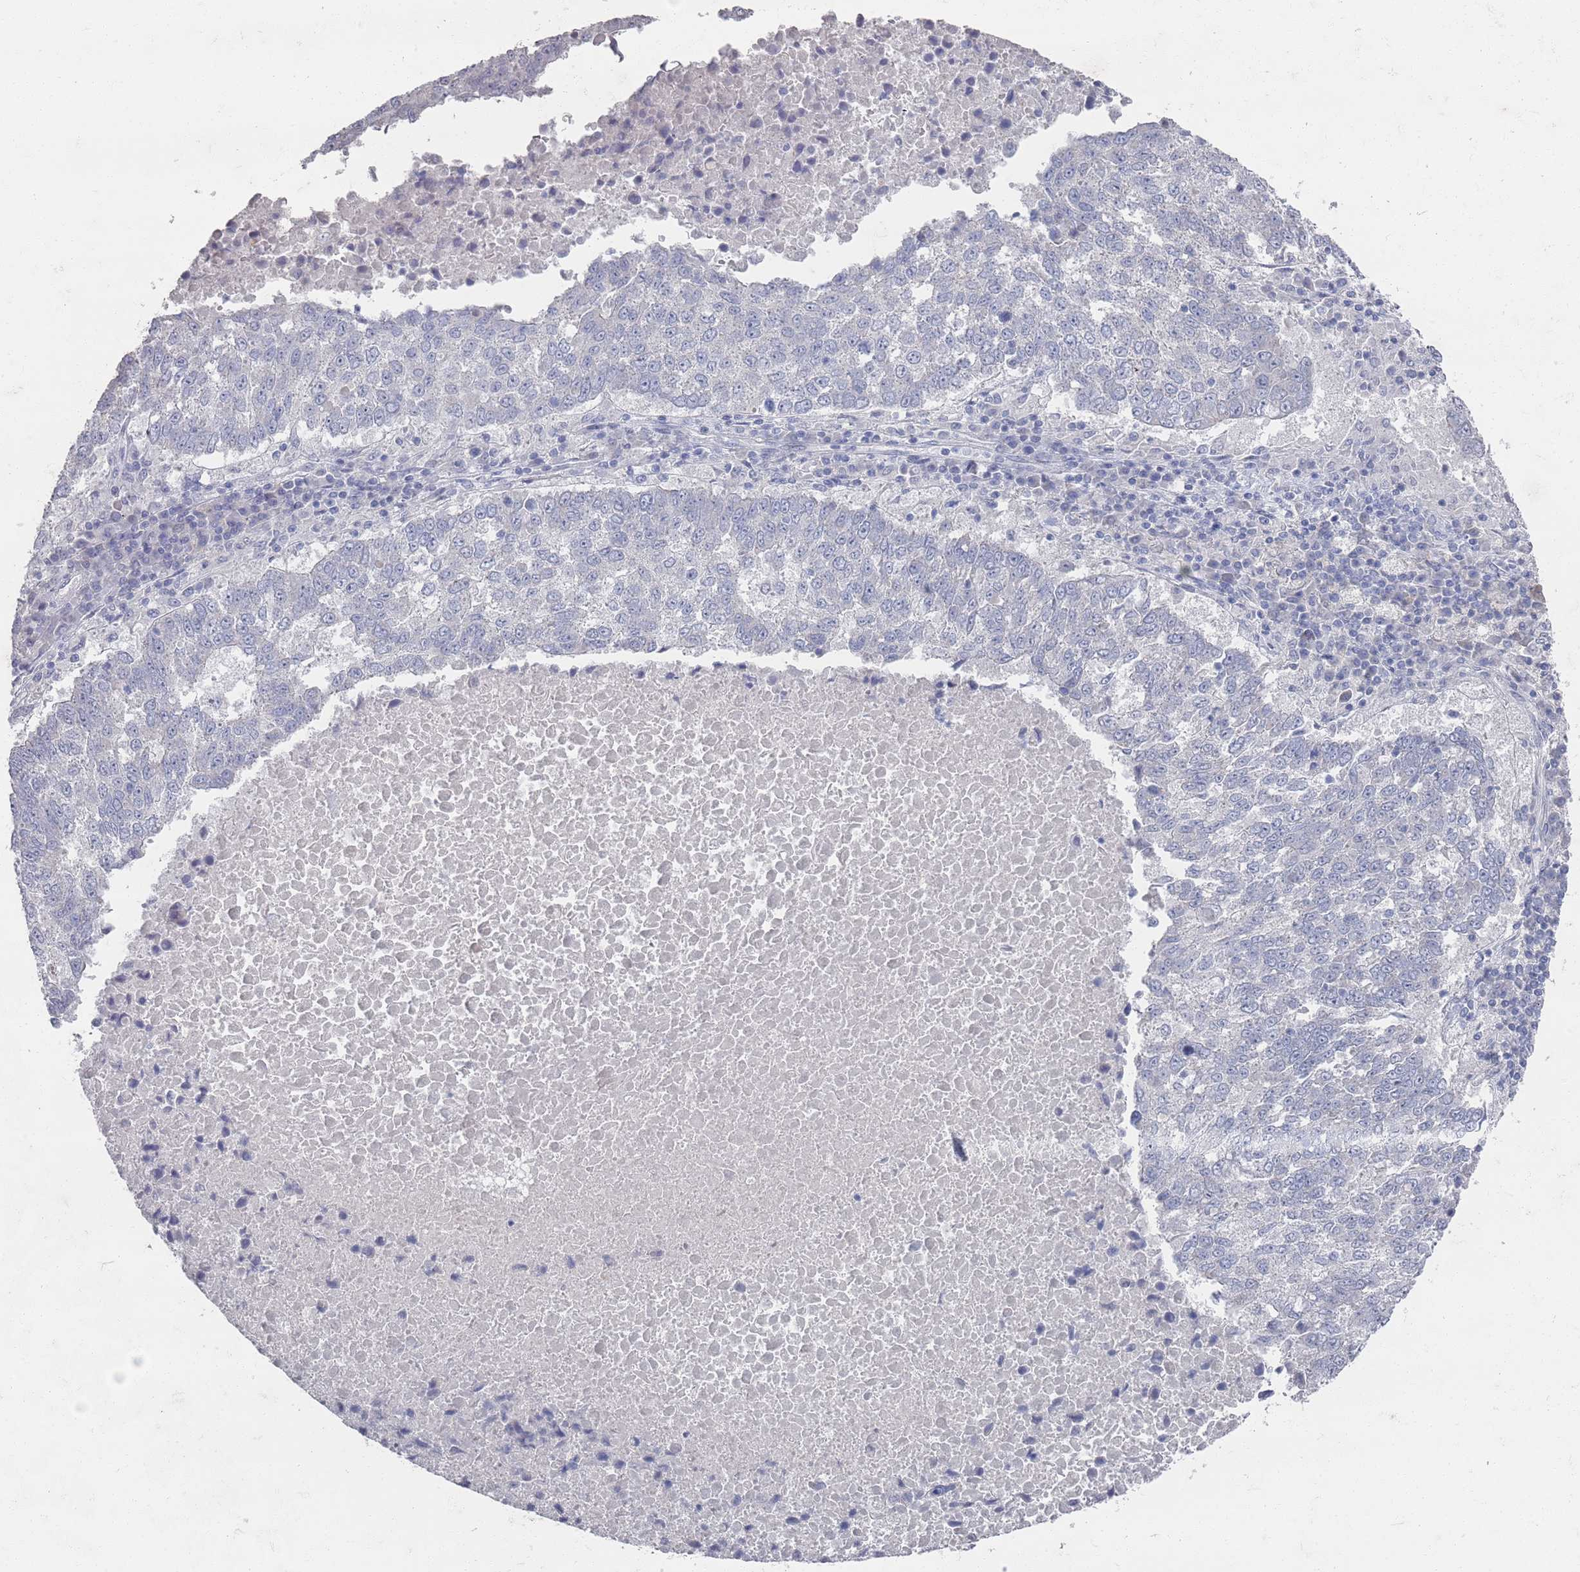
{"staining": {"intensity": "negative", "quantity": "none", "location": "none"}, "tissue": "lung cancer", "cell_type": "Tumor cells", "image_type": "cancer", "snomed": [{"axis": "morphology", "description": "Squamous cell carcinoma, NOS"}, {"axis": "topography", "description": "Lung"}], "caption": "Tumor cells are negative for brown protein staining in squamous cell carcinoma (lung).", "gene": "PROM2", "patient": {"sex": "male", "age": 73}}